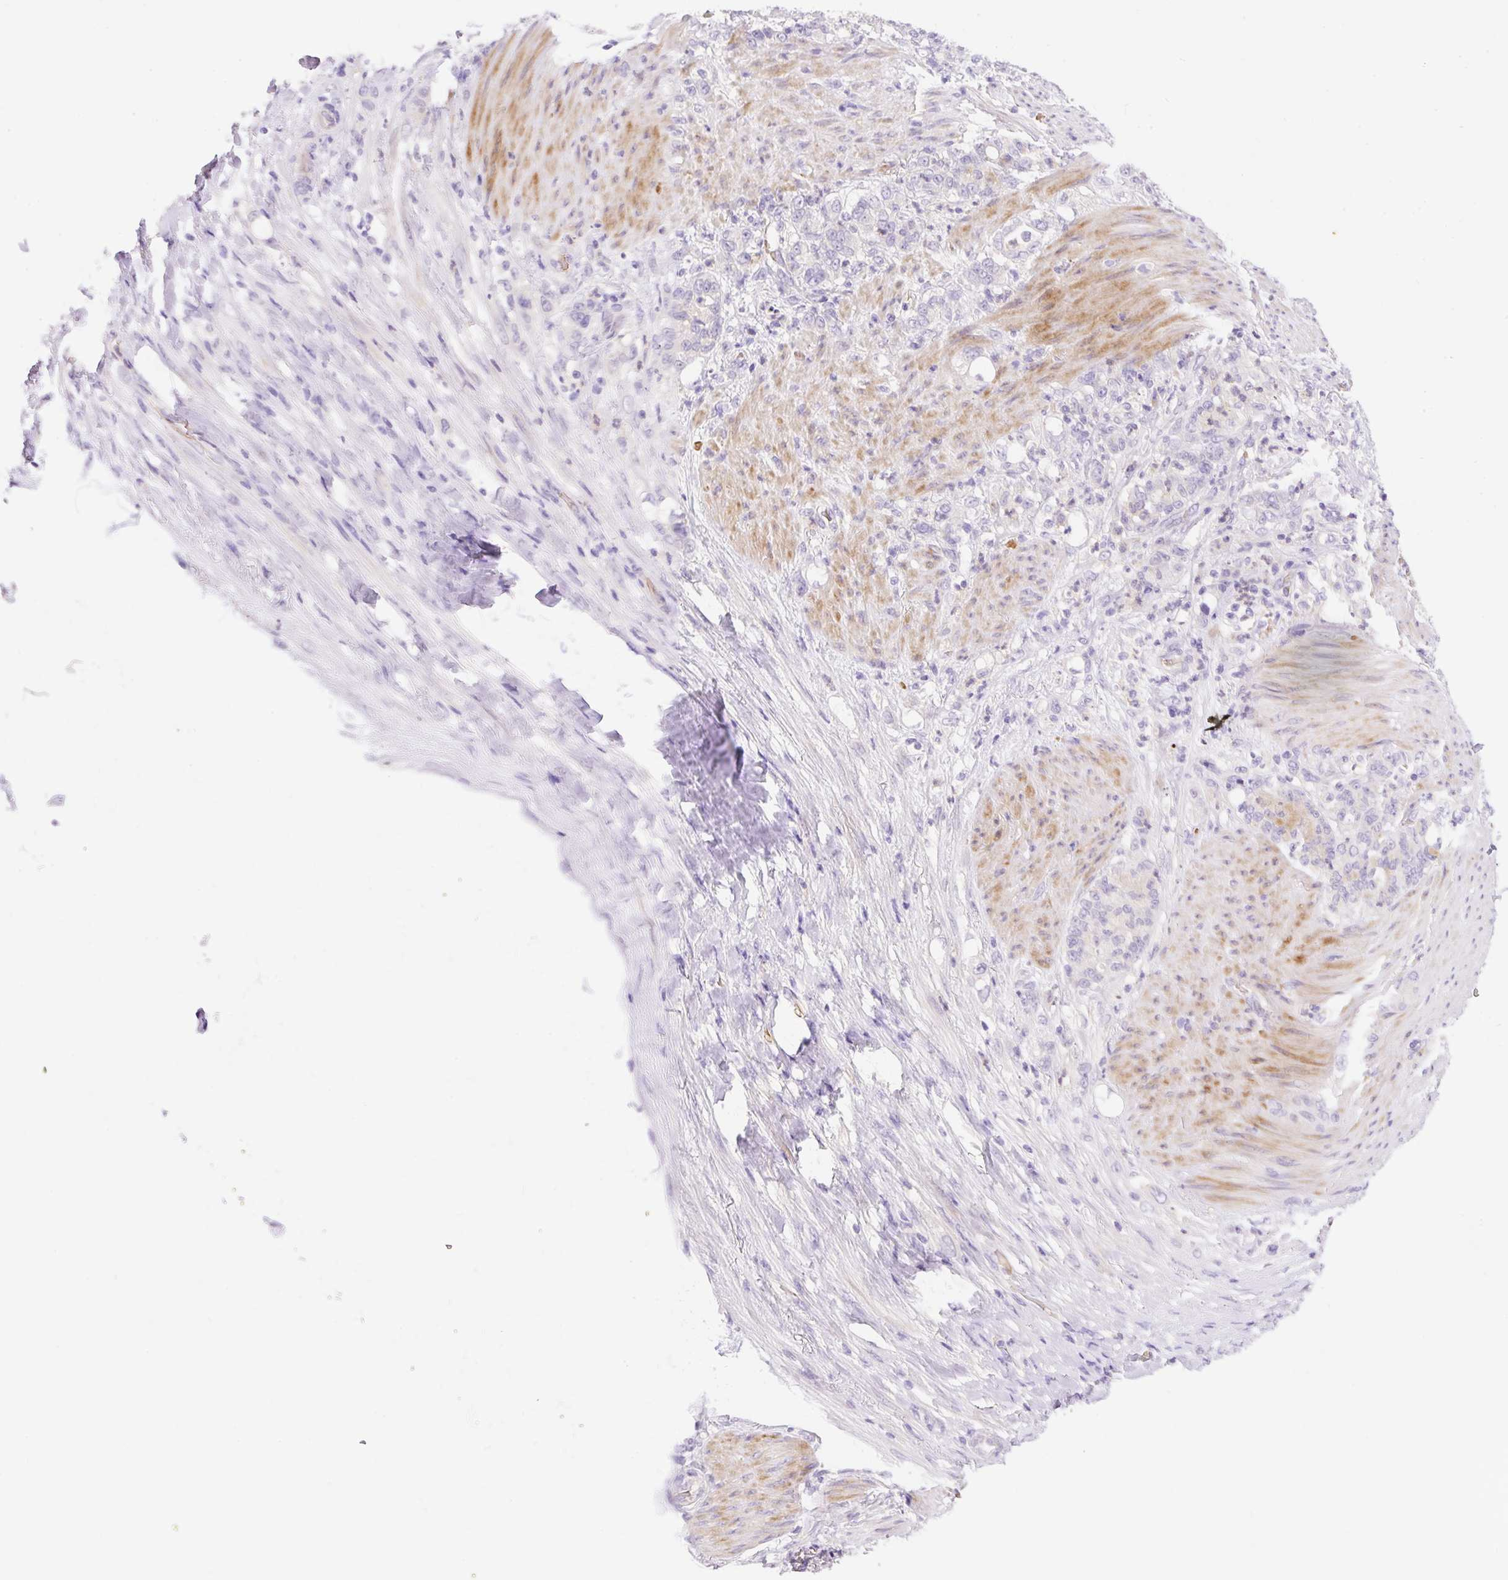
{"staining": {"intensity": "negative", "quantity": "none", "location": "none"}, "tissue": "stomach cancer", "cell_type": "Tumor cells", "image_type": "cancer", "snomed": [{"axis": "morphology", "description": "Adenocarcinoma, NOS"}, {"axis": "topography", "description": "Stomach"}], "caption": "Tumor cells are negative for brown protein staining in stomach cancer (adenocarcinoma). Brightfield microscopy of immunohistochemistry (IHC) stained with DAB (3,3'-diaminobenzidine) (brown) and hematoxylin (blue), captured at high magnification.", "gene": "LHFPL5", "patient": {"sex": "female", "age": 79}}